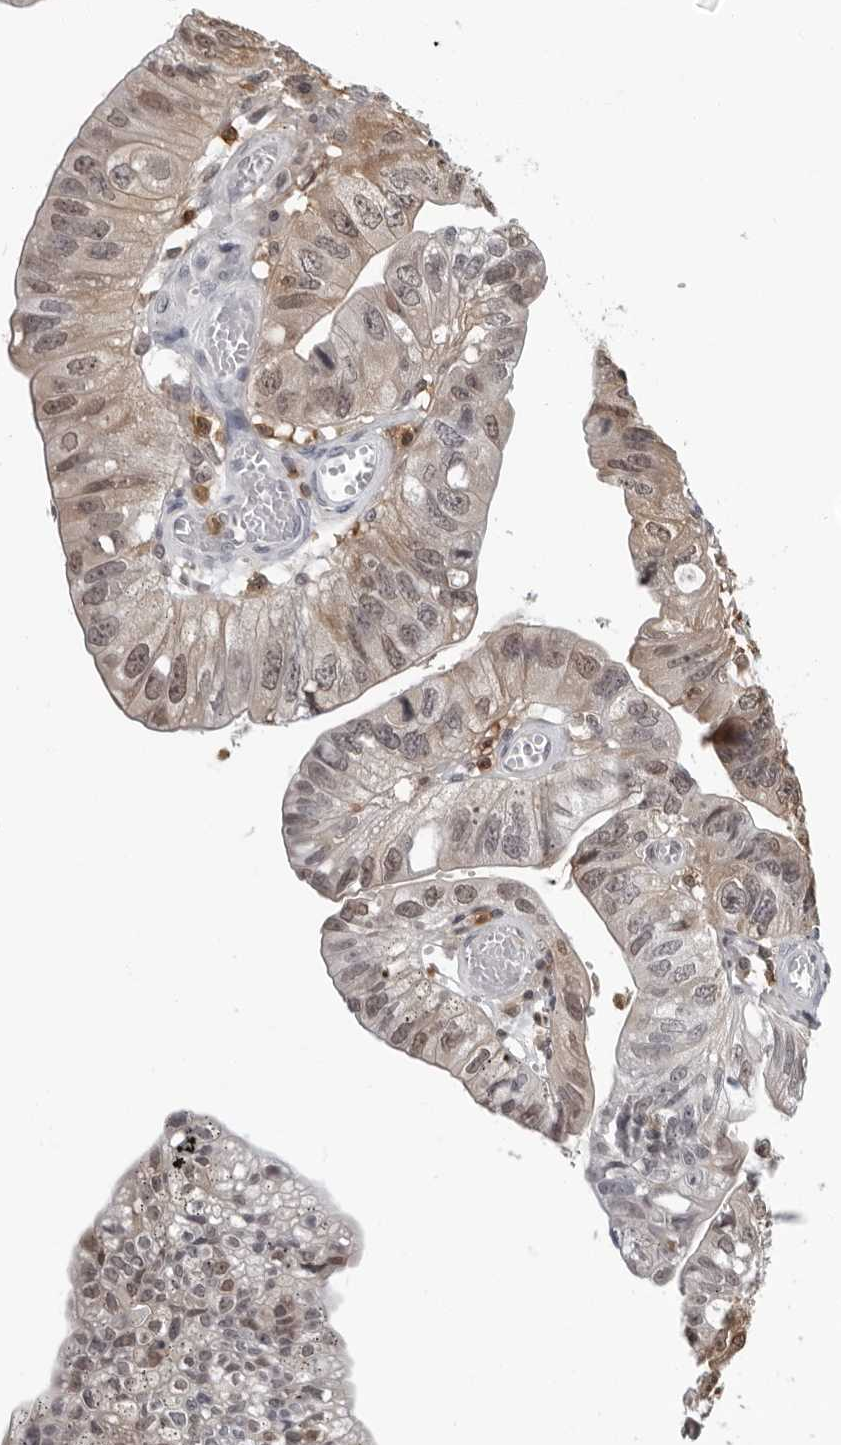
{"staining": {"intensity": "weak", "quantity": "25%-75%", "location": "cytoplasmic/membranous,nuclear"}, "tissue": "stomach cancer", "cell_type": "Tumor cells", "image_type": "cancer", "snomed": [{"axis": "morphology", "description": "Adenocarcinoma, NOS"}, {"axis": "topography", "description": "Stomach"}], "caption": "Stomach cancer (adenocarcinoma) tissue displays weak cytoplasmic/membranous and nuclear staining in about 25%-75% of tumor cells, visualized by immunohistochemistry.", "gene": "HSPH1", "patient": {"sex": "male", "age": 59}}